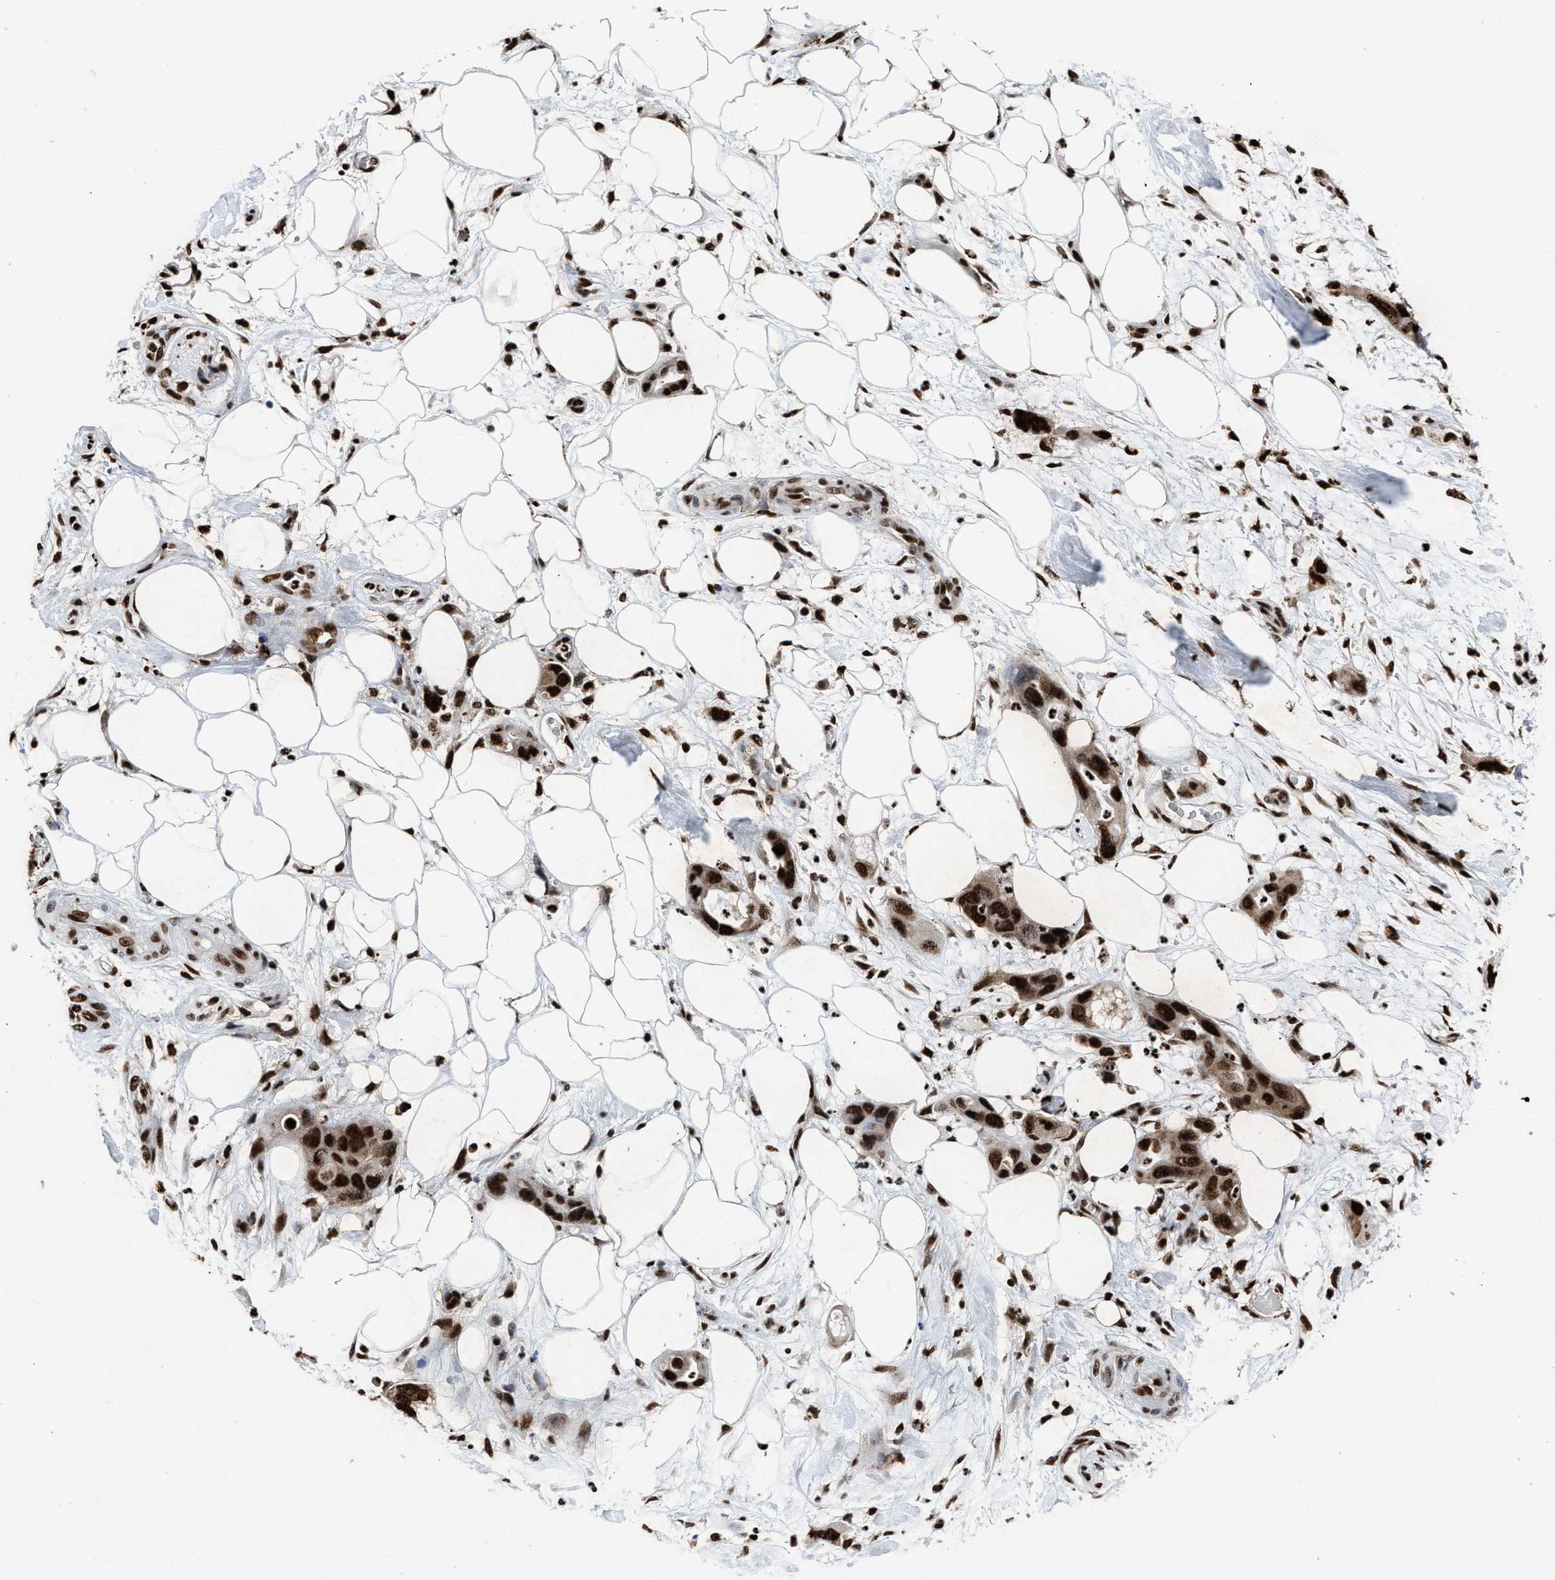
{"staining": {"intensity": "strong", "quantity": ">75%", "location": "cytoplasmic/membranous,nuclear"}, "tissue": "pancreatic cancer", "cell_type": "Tumor cells", "image_type": "cancer", "snomed": [{"axis": "morphology", "description": "Adenocarcinoma, NOS"}, {"axis": "topography", "description": "Pancreas"}], "caption": "Immunohistochemical staining of pancreatic cancer (adenocarcinoma) displays strong cytoplasmic/membranous and nuclear protein staining in about >75% of tumor cells.", "gene": "ALYREF", "patient": {"sex": "female", "age": 71}}